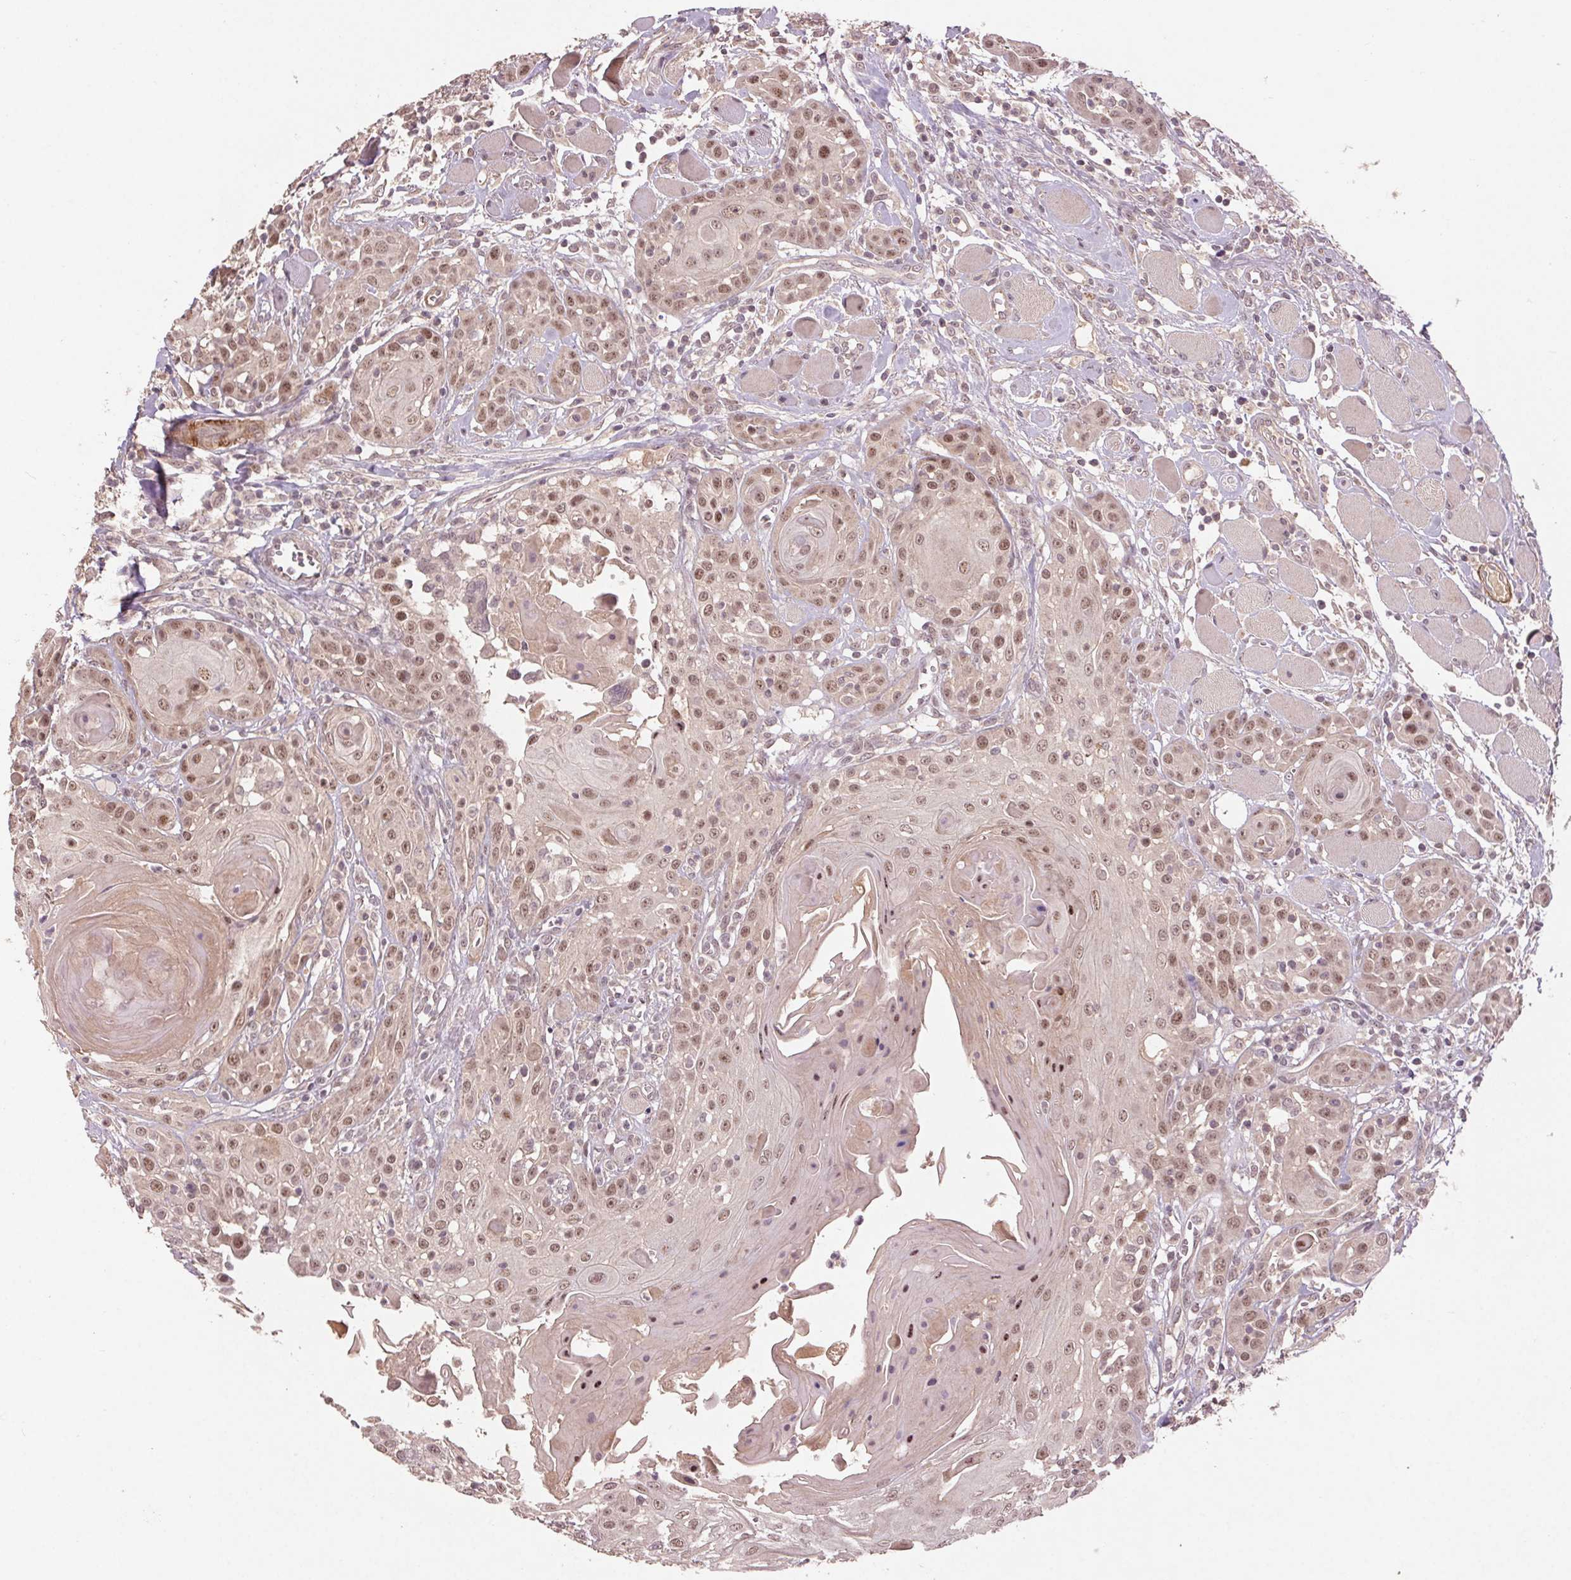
{"staining": {"intensity": "weak", "quantity": ">75%", "location": "nuclear"}, "tissue": "head and neck cancer", "cell_type": "Tumor cells", "image_type": "cancer", "snomed": [{"axis": "morphology", "description": "Squamous cell carcinoma, NOS"}, {"axis": "topography", "description": "Head-Neck"}], "caption": "Human head and neck squamous cell carcinoma stained with a brown dye demonstrates weak nuclear positive positivity in about >75% of tumor cells.", "gene": "SMLR1", "patient": {"sex": "female", "age": 80}}